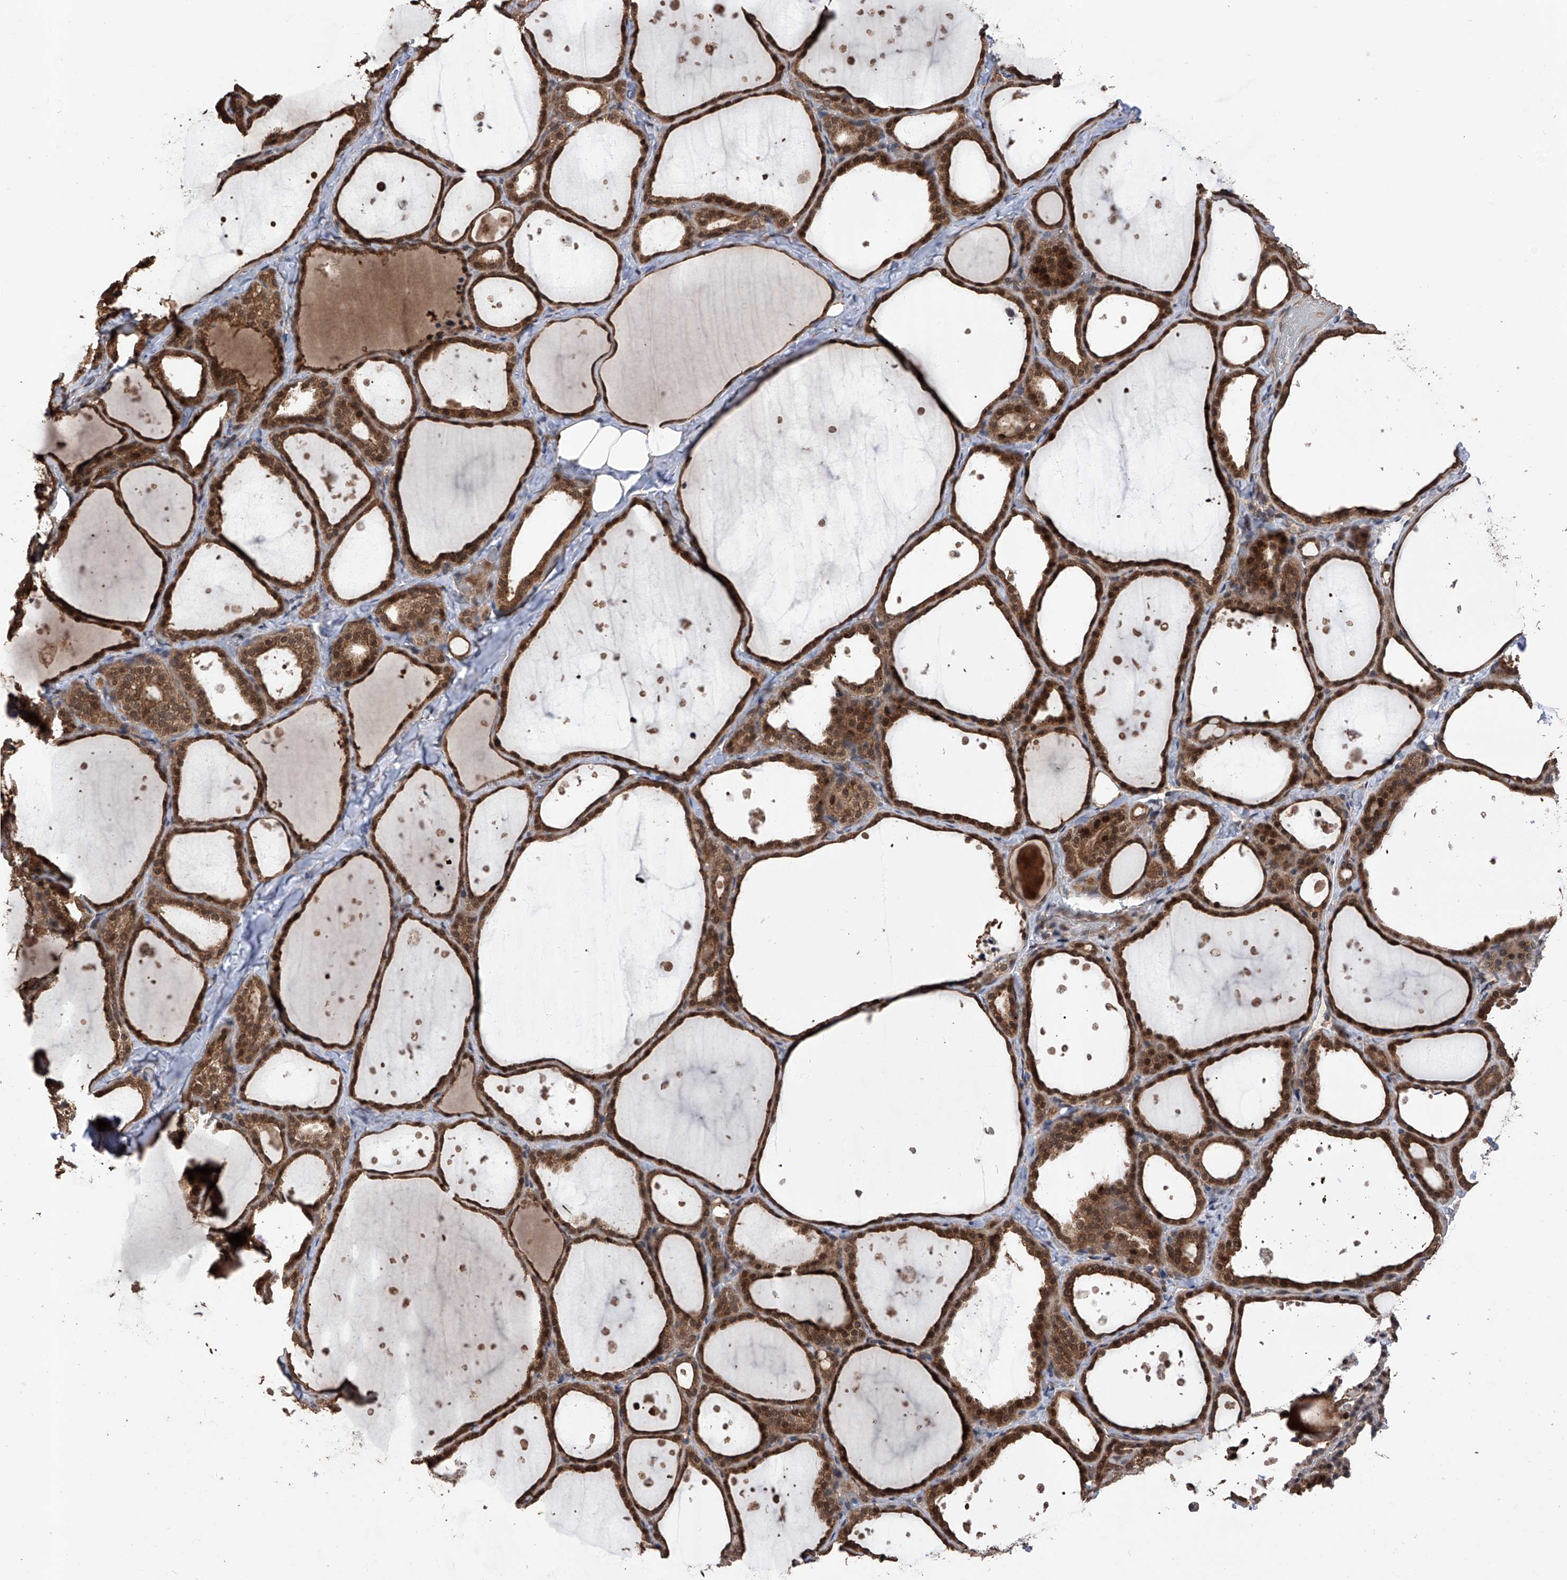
{"staining": {"intensity": "strong", "quantity": ">75%", "location": "cytoplasmic/membranous,nuclear"}, "tissue": "thyroid gland", "cell_type": "Glandular cells", "image_type": "normal", "snomed": [{"axis": "morphology", "description": "Normal tissue, NOS"}, {"axis": "topography", "description": "Thyroid gland"}], "caption": "Immunohistochemistry (IHC) photomicrograph of benign human thyroid gland stained for a protein (brown), which demonstrates high levels of strong cytoplasmic/membranous,nuclear staining in about >75% of glandular cells.", "gene": "LYSMD4", "patient": {"sex": "female", "age": 44}}